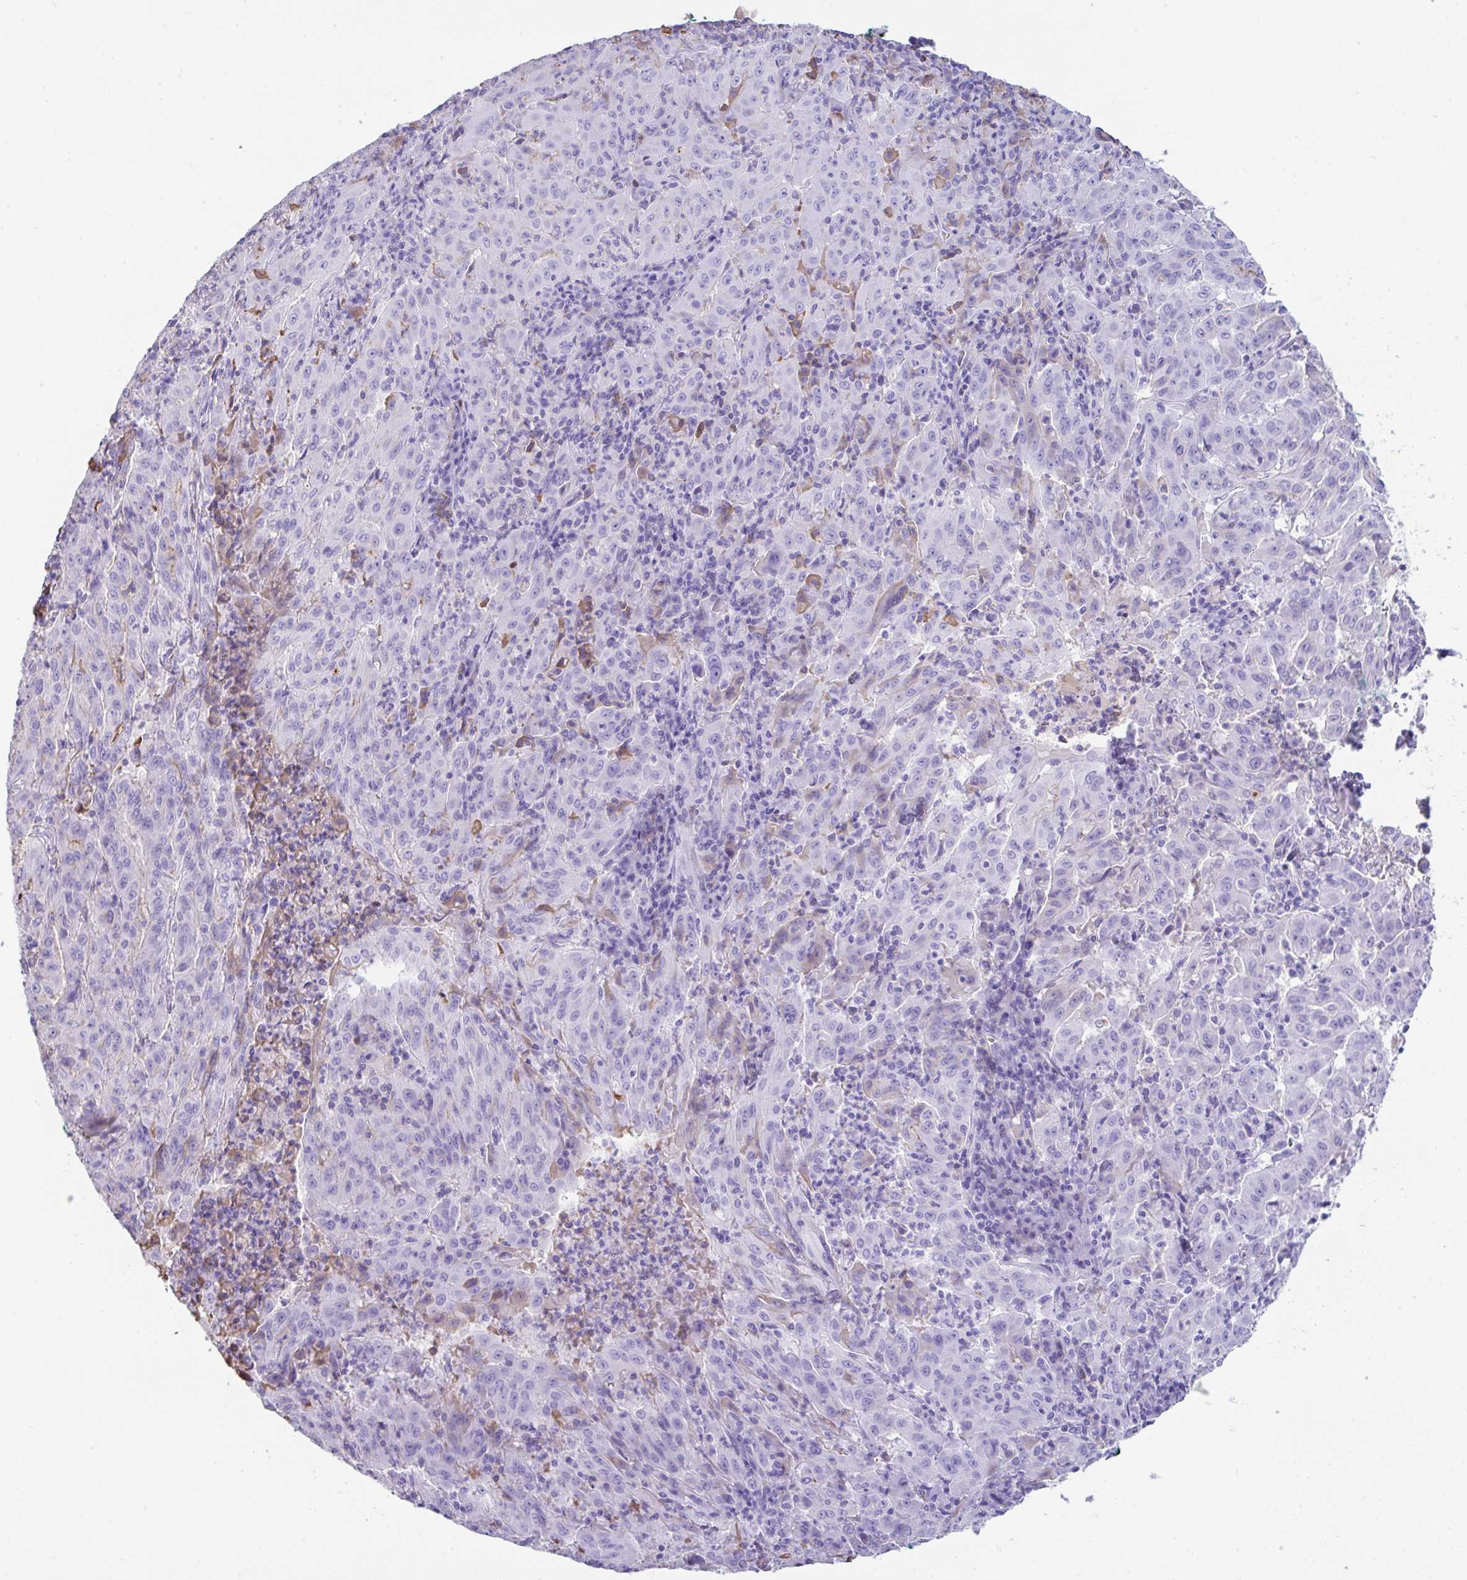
{"staining": {"intensity": "negative", "quantity": "none", "location": "none"}, "tissue": "pancreatic cancer", "cell_type": "Tumor cells", "image_type": "cancer", "snomed": [{"axis": "morphology", "description": "Adenocarcinoma, NOS"}, {"axis": "topography", "description": "Pancreas"}], "caption": "Immunohistochemical staining of pancreatic cancer (adenocarcinoma) exhibits no significant positivity in tumor cells. The staining was performed using DAB (3,3'-diaminobenzidine) to visualize the protein expression in brown, while the nuclei were stained in blue with hematoxylin (Magnification: 20x).", "gene": "HOXC12", "patient": {"sex": "male", "age": 63}}